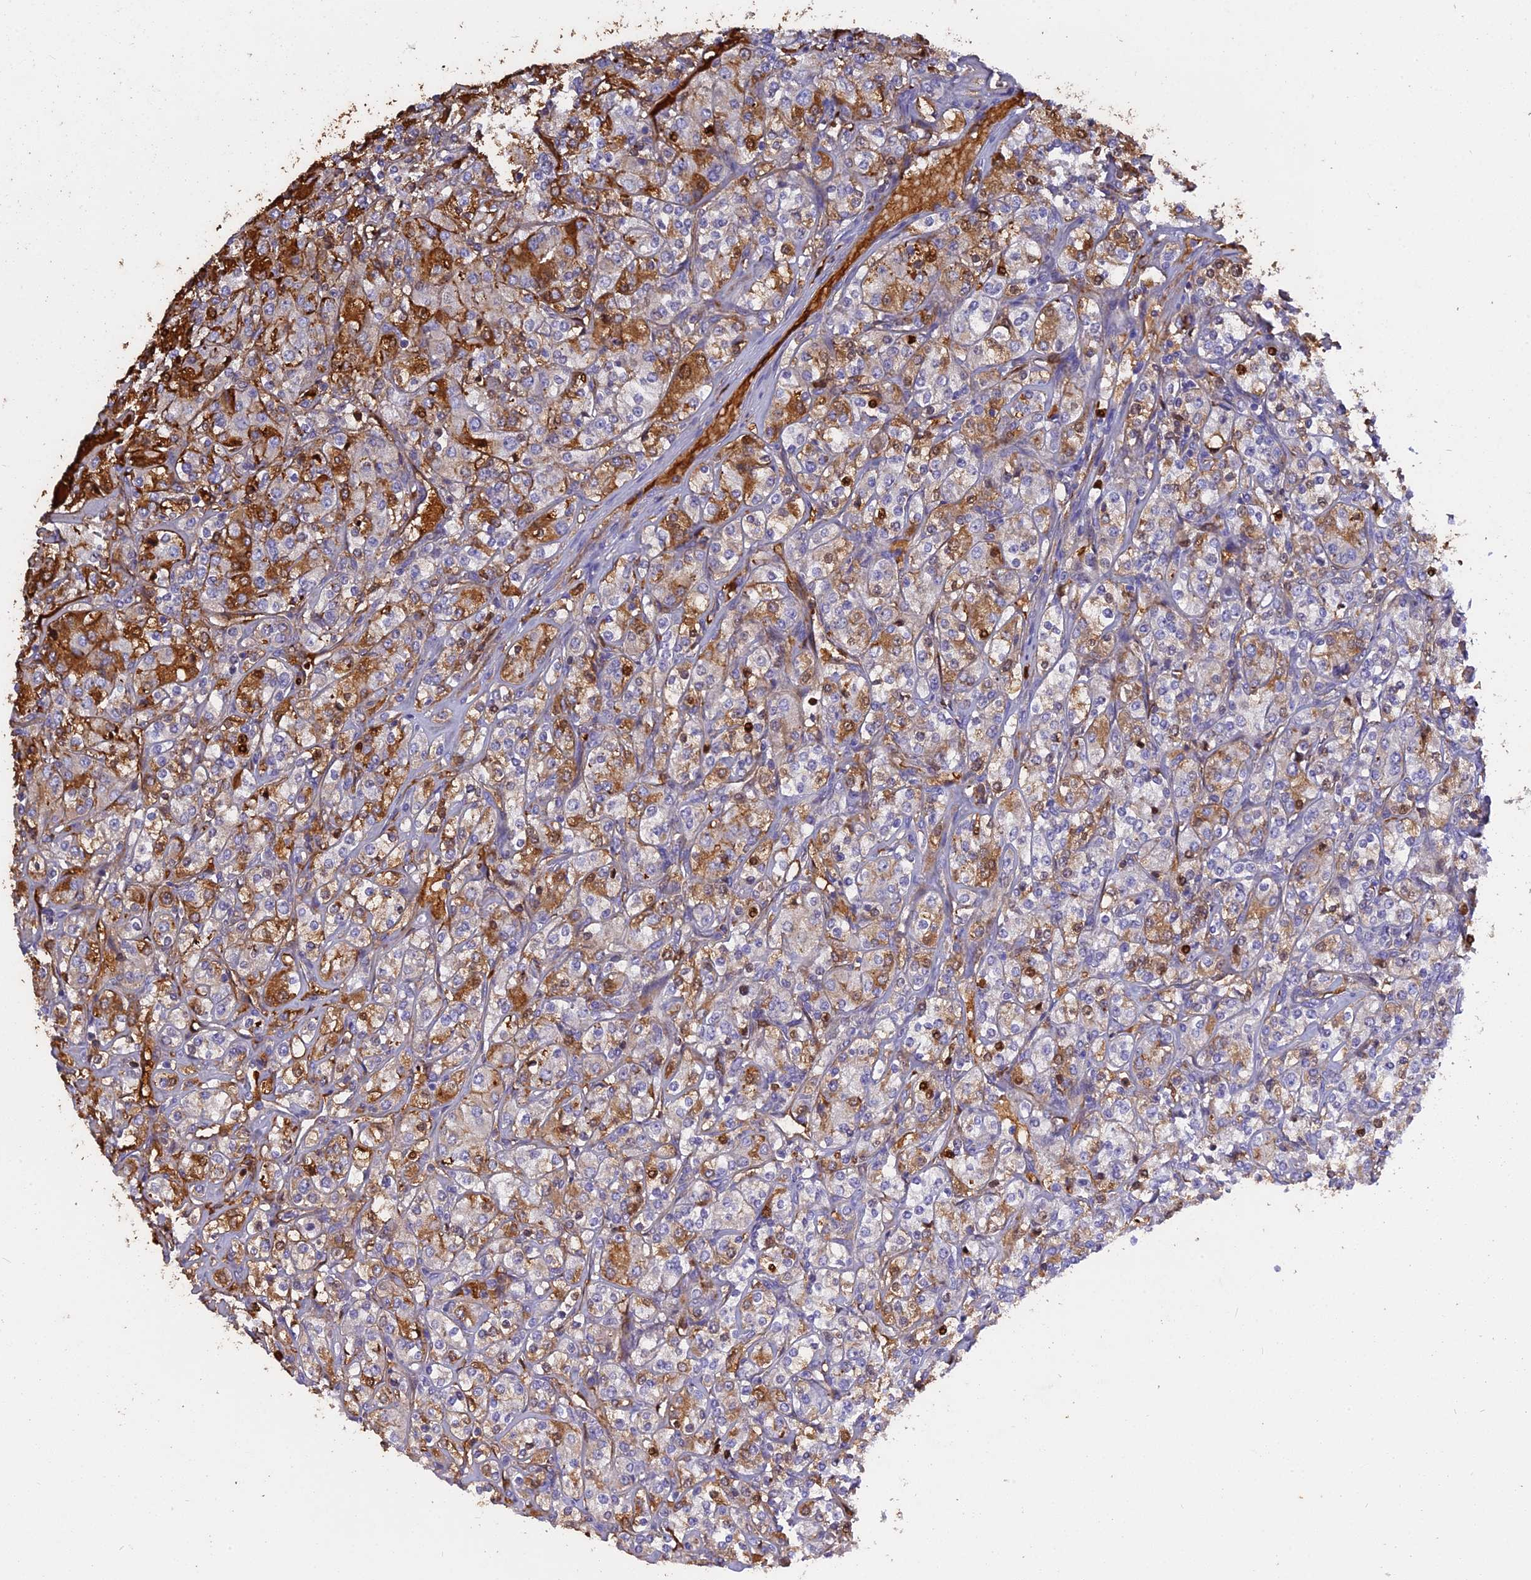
{"staining": {"intensity": "strong", "quantity": "<25%", "location": "cytoplasmic/membranous"}, "tissue": "renal cancer", "cell_type": "Tumor cells", "image_type": "cancer", "snomed": [{"axis": "morphology", "description": "Adenocarcinoma, NOS"}, {"axis": "topography", "description": "Kidney"}], "caption": "This histopathology image exhibits immunohistochemistry (IHC) staining of adenocarcinoma (renal), with medium strong cytoplasmic/membranous expression in about <25% of tumor cells.", "gene": "PZP", "patient": {"sex": "male", "age": 77}}